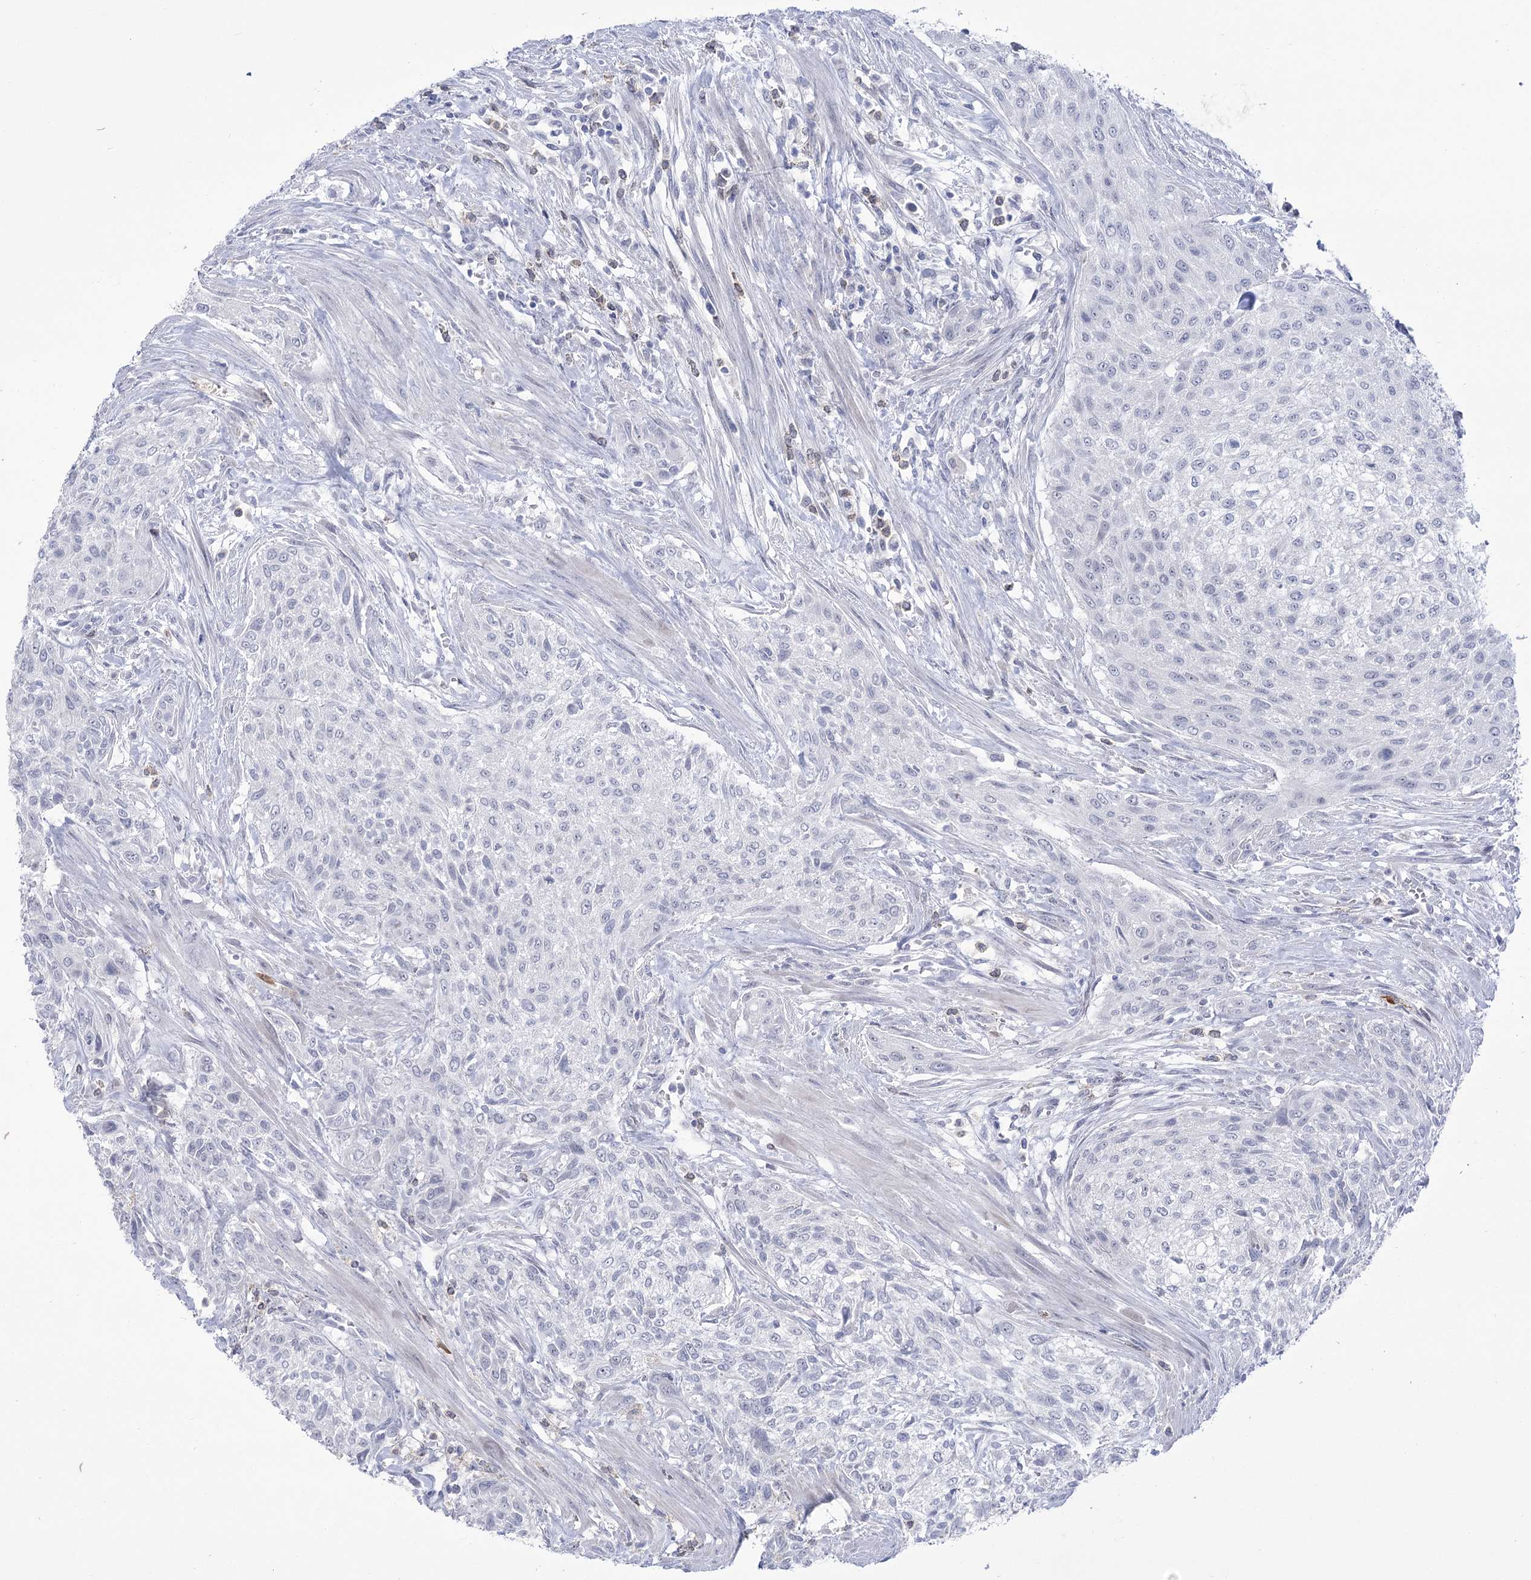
{"staining": {"intensity": "negative", "quantity": "none", "location": "none"}, "tissue": "urothelial cancer", "cell_type": "Tumor cells", "image_type": "cancer", "snomed": [{"axis": "morphology", "description": "Normal tissue, NOS"}, {"axis": "morphology", "description": "Urothelial carcinoma, NOS"}, {"axis": "topography", "description": "Urinary bladder"}, {"axis": "topography", "description": "Peripheral nerve tissue"}], "caption": "Protein analysis of urothelial cancer displays no significant positivity in tumor cells. The staining was performed using DAB to visualize the protein expression in brown, while the nuclei were stained in blue with hematoxylin (Magnification: 20x).", "gene": "BEND7", "patient": {"sex": "male", "age": 35}}